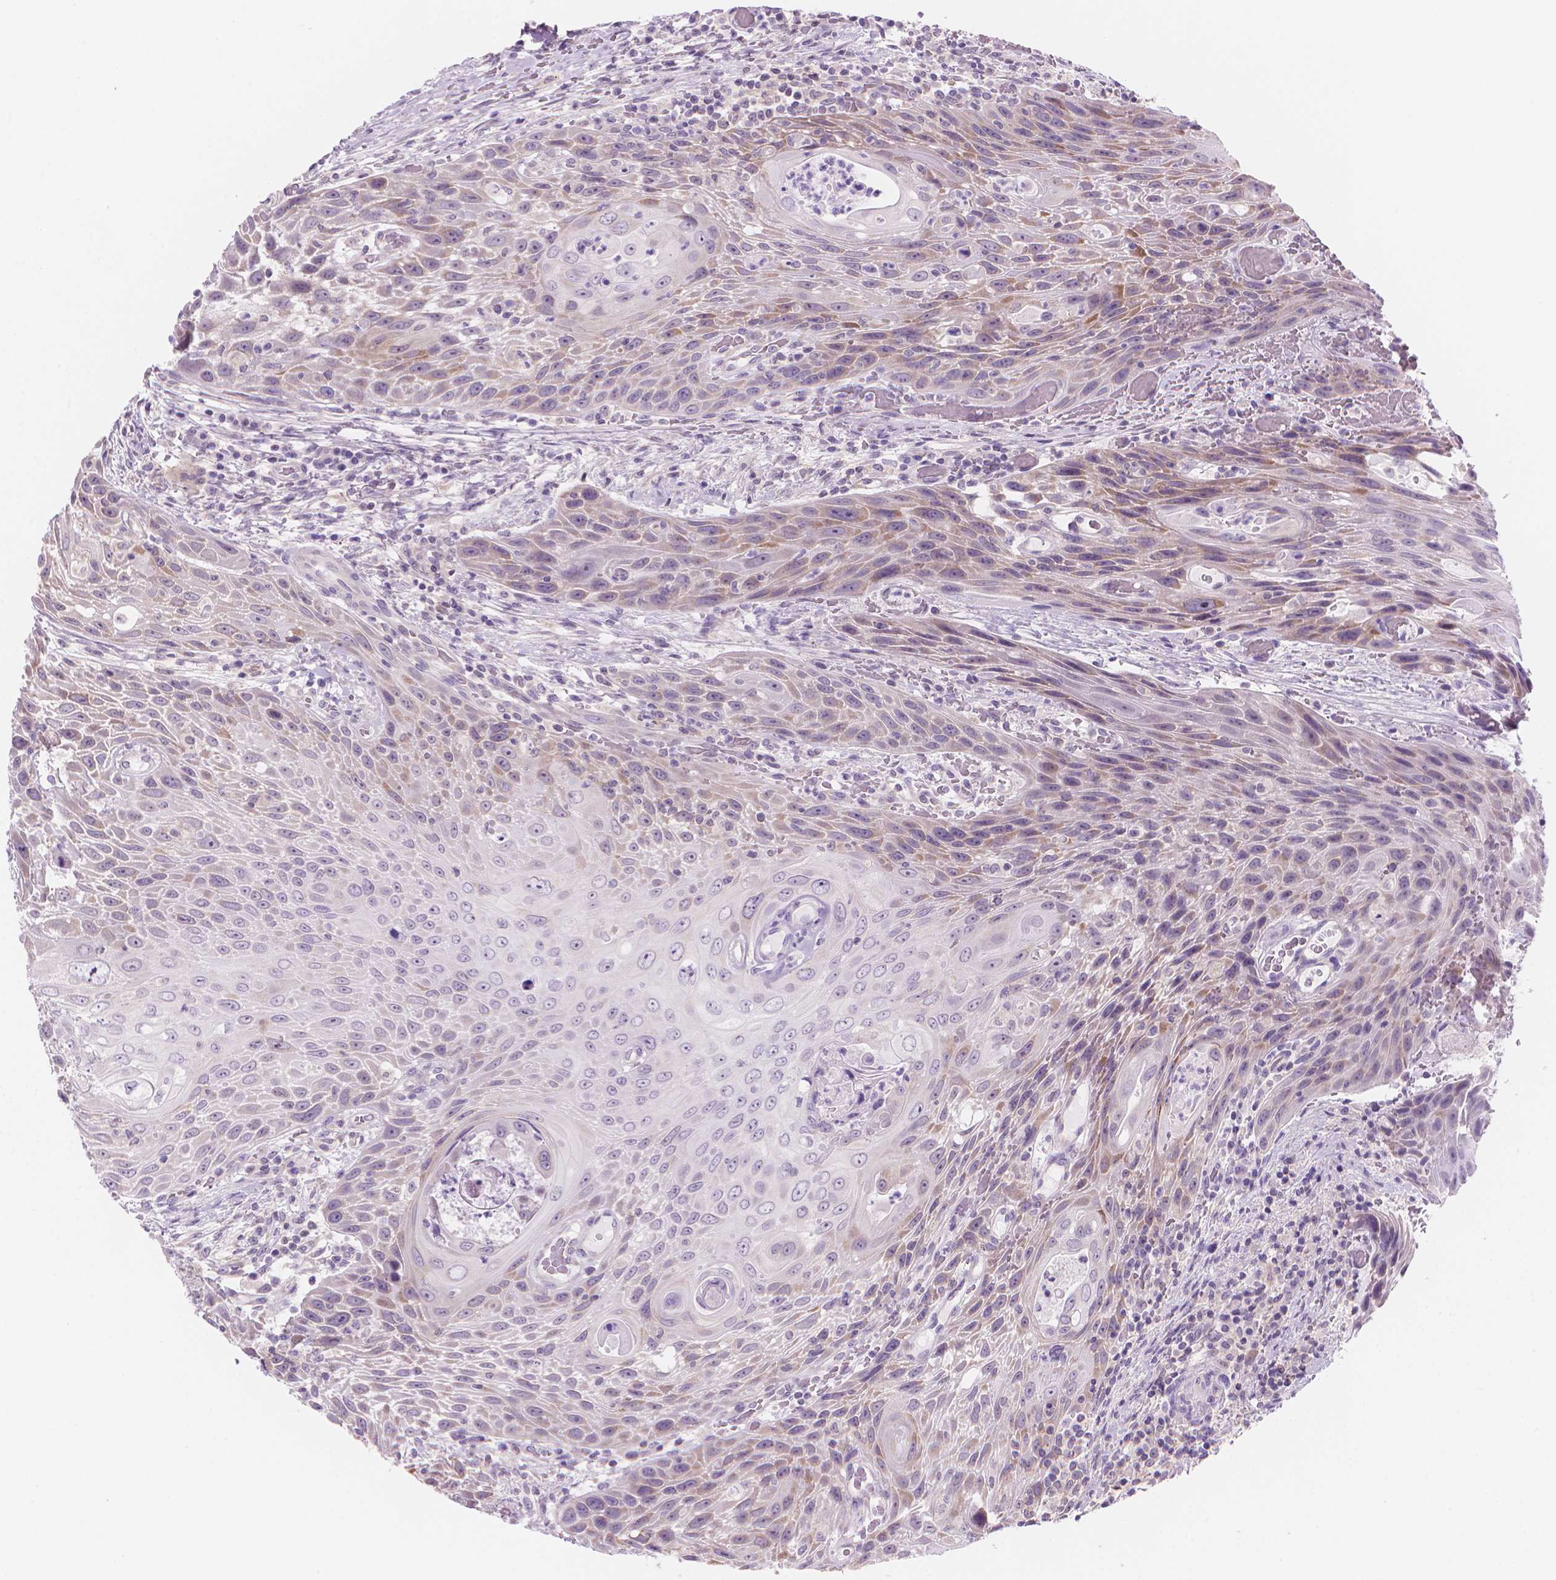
{"staining": {"intensity": "weak", "quantity": "25%-75%", "location": "cytoplasmic/membranous"}, "tissue": "head and neck cancer", "cell_type": "Tumor cells", "image_type": "cancer", "snomed": [{"axis": "morphology", "description": "Squamous cell carcinoma, NOS"}, {"axis": "topography", "description": "Head-Neck"}], "caption": "Approximately 25%-75% of tumor cells in human head and neck cancer (squamous cell carcinoma) exhibit weak cytoplasmic/membranous protein expression as visualized by brown immunohistochemical staining.", "gene": "ENSG00000187186", "patient": {"sex": "male", "age": 69}}